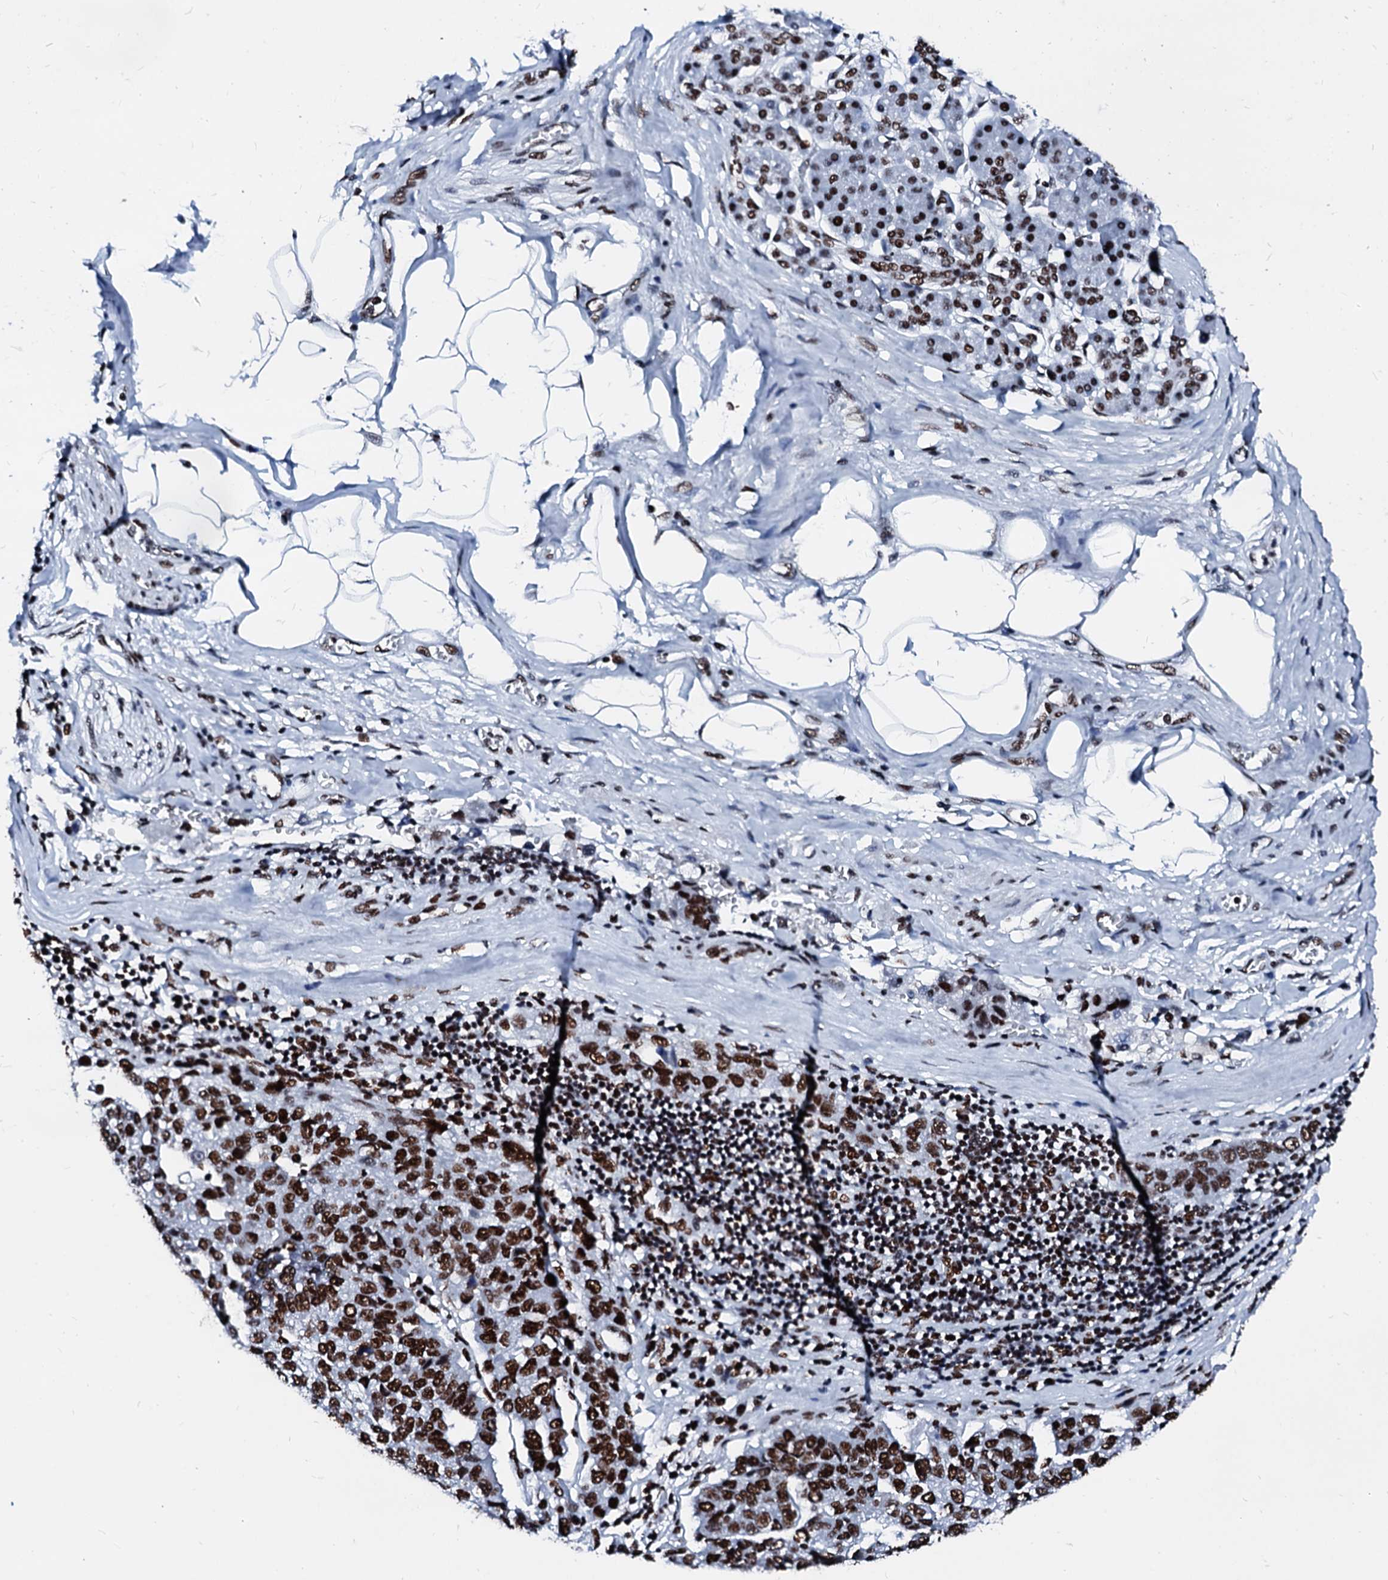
{"staining": {"intensity": "strong", "quantity": ">75%", "location": "nuclear"}, "tissue": "pancreatic cancer", "cell_type": "Tumor cells", "image_type": "cancer", "snomed": [{"axis": "morphology", "description": "Adenocarcinoma, NOS"}, {"axis": "topography", "description": "Pancreas"}], "caption": "Strong nuclear positivity for a protein is seen in approximately >75% of tumor cells of pancreatic cancer using immunohistochemistry.", "gene": "RALY", "patient": {"sex": "female", "age": 61}}